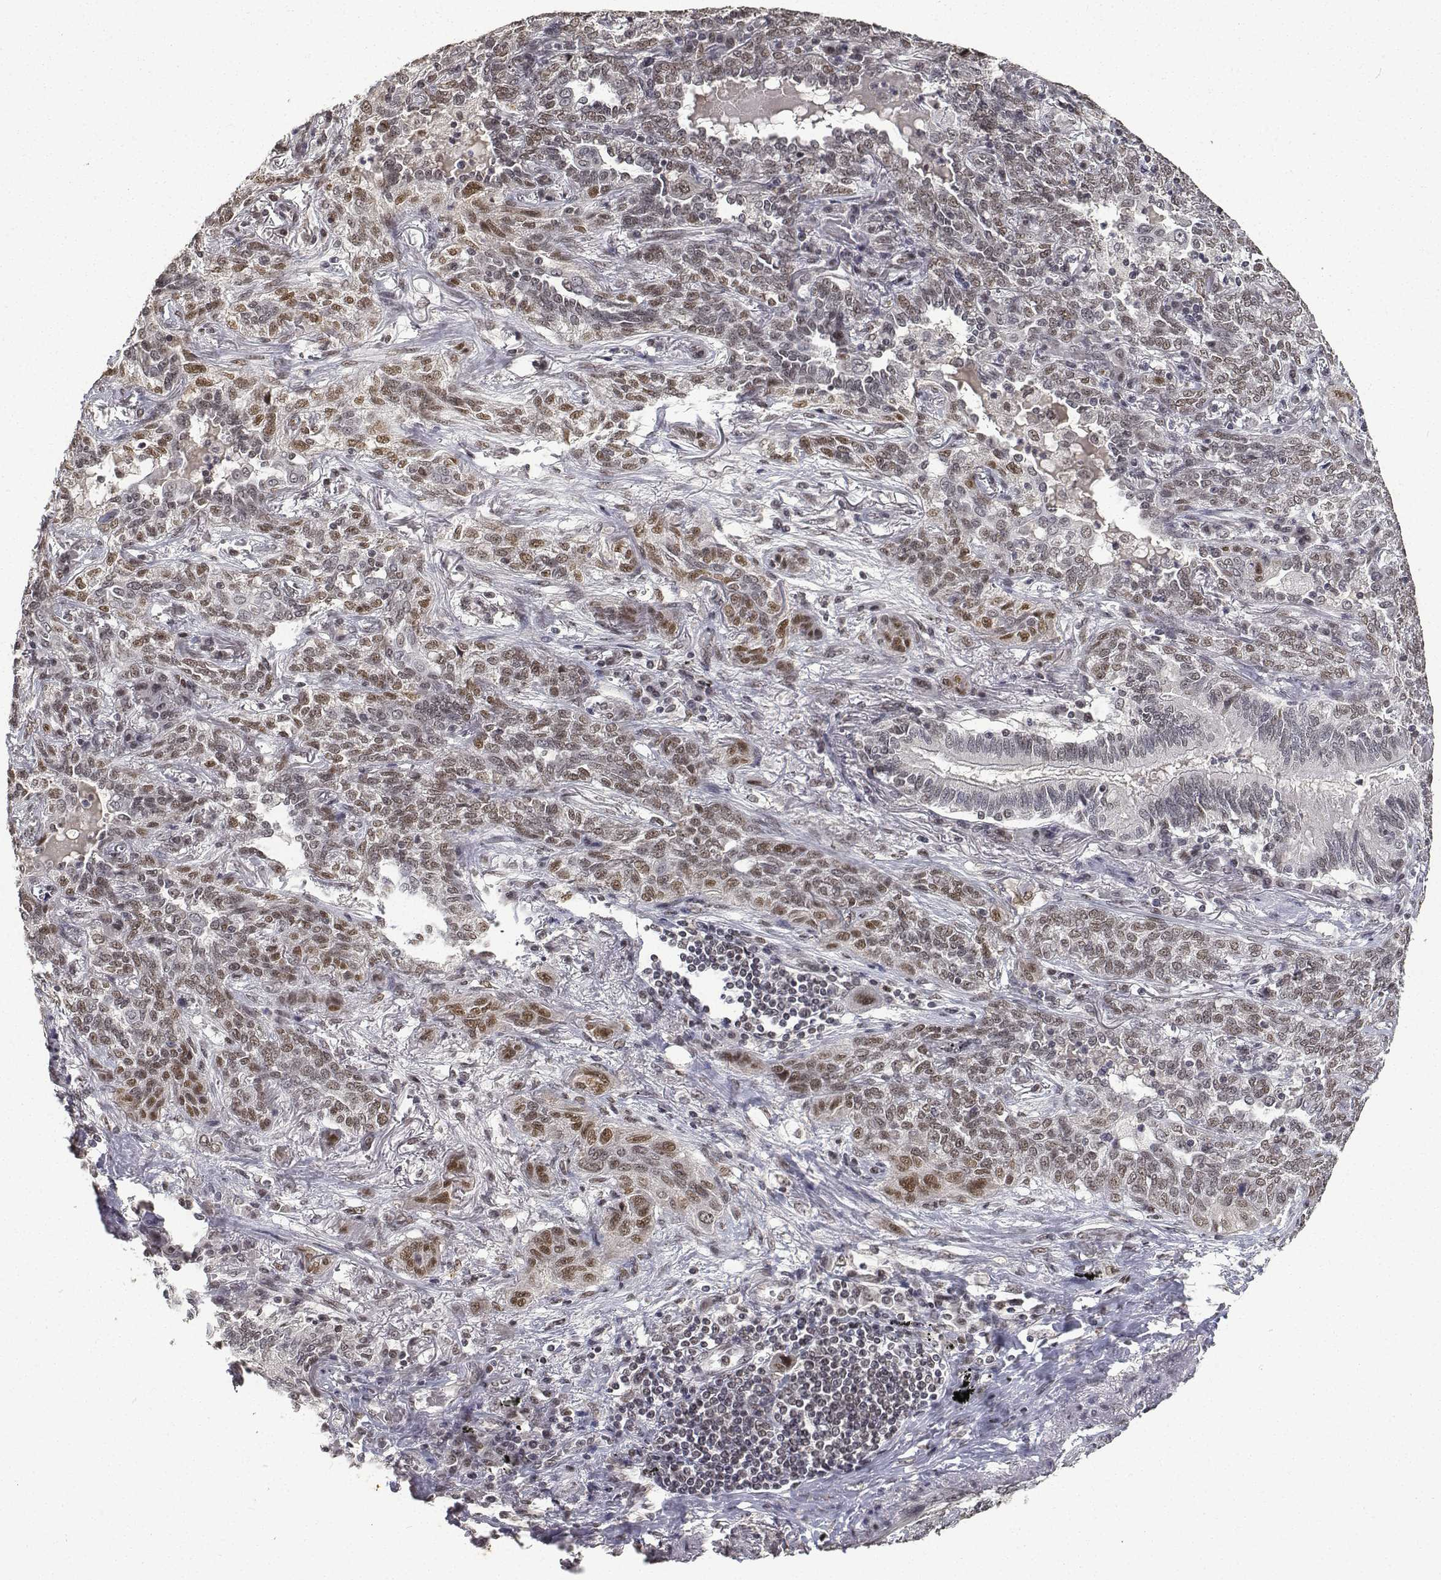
{"staining": {"intensity": "moderate", "quantity": "25%-75%", "location": "nuclear"}, "tissue": "lung cancer", "cell_type": "Tumor cells", "image_type": "cancer", "snomed": [{"axis": "morphology", "description": "Squamous cell carcinoma, NOS"}, {"axis": "topography", "description": "Lung"}], "caption": "Human lung cancer stained with a protein marker shows moderate staining in tumor cells.", "gene": "ATRX", "patient": {"sex": "female", "age": 70}}